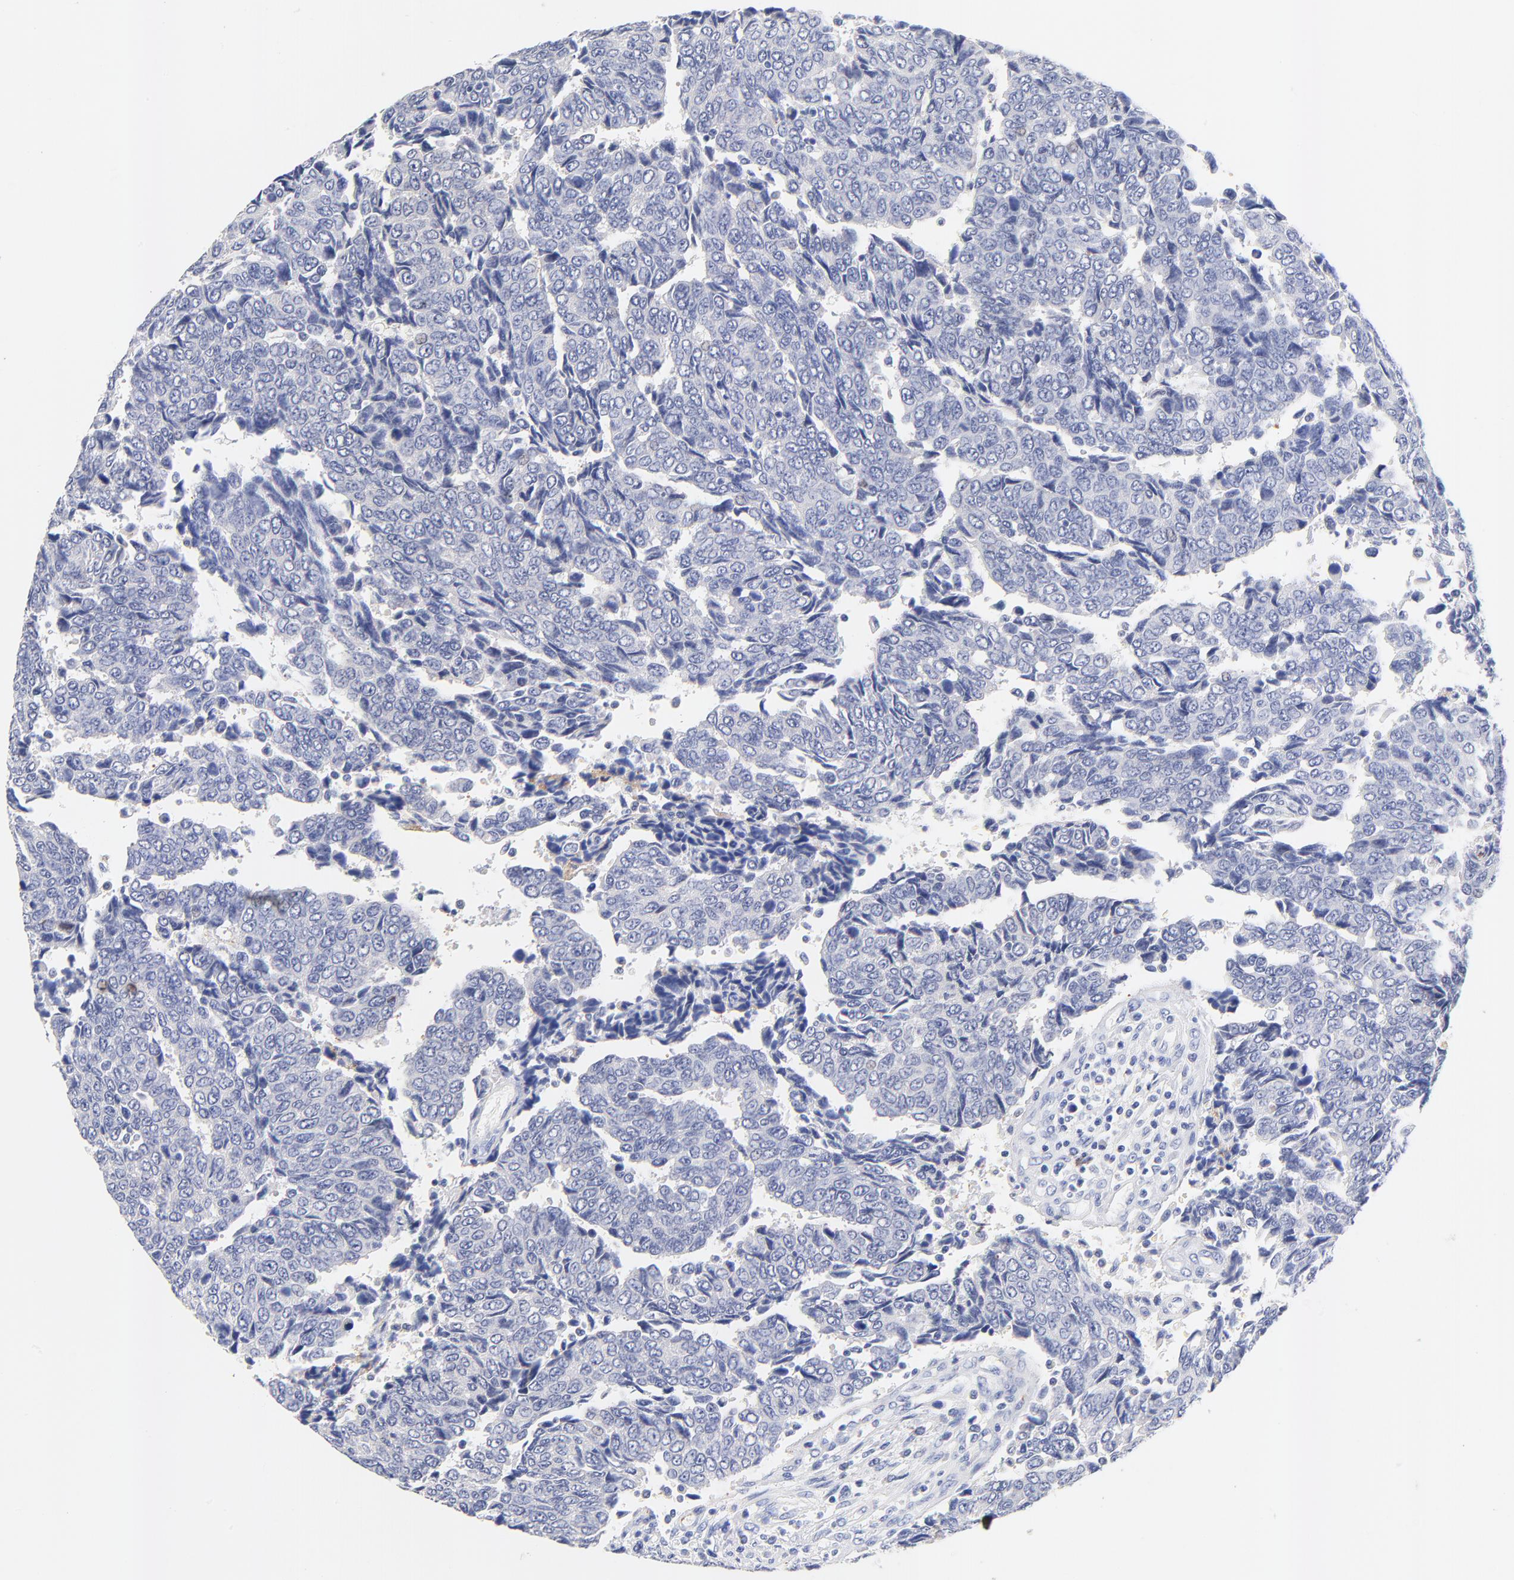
{"staining": {"intensity": "negative", "quantity": "none", "location": "none"}, "tissue": "urothelial cancer", "cell_type": "Tumor cells", "image_type": "cancer", "snomed": [{"axis": "morphology", "description": "Urothelial carcinoma, High grade"}, {"axis": "topography", "description": "Urinary bladder"}], "caption": "The IHC photomicrograph has no significant positivity in tumor cells of urothelial carcinoma (high-grade) tissue.", "gene": "FAM117B", "patient": {"sex": "male", "age": 86}}